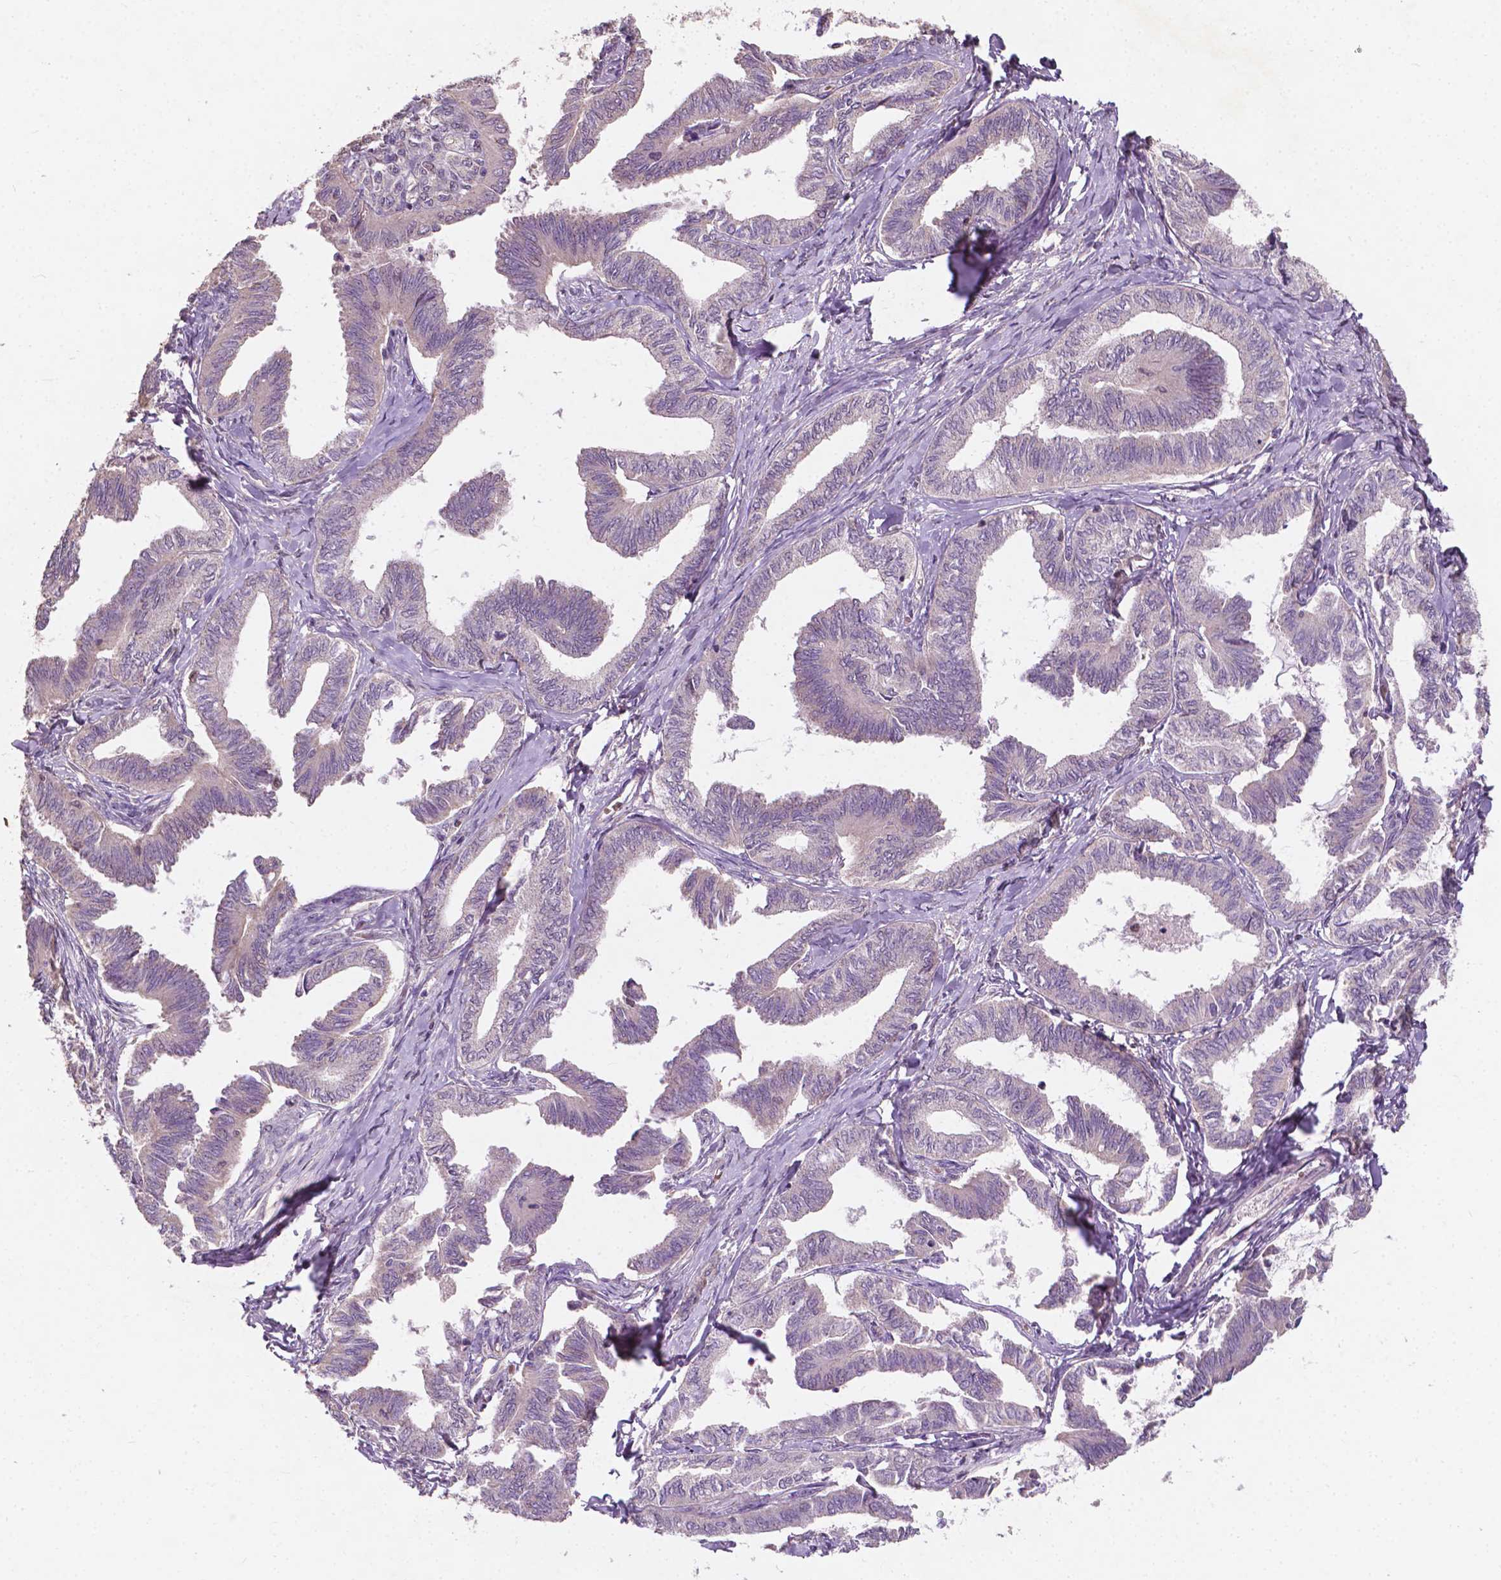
{"staining": {"intensity": "negative", "quantity": "none", "location": "none"}, "tissue": "ovarian cancer", "cell_type": "Tumor cells", "image_type": "cancer", "snomed": [{"axis": "morphology", "description": "Carcinoma, endometroid"}, {"axis": "topography", "description": "Ovary"}], "caption": "Tumor cells are negative for brown protein staining in endometroid carcinoma (ovarian).", "gene": "DUSP16", "patient": {"sex": "female", "age": 70}}